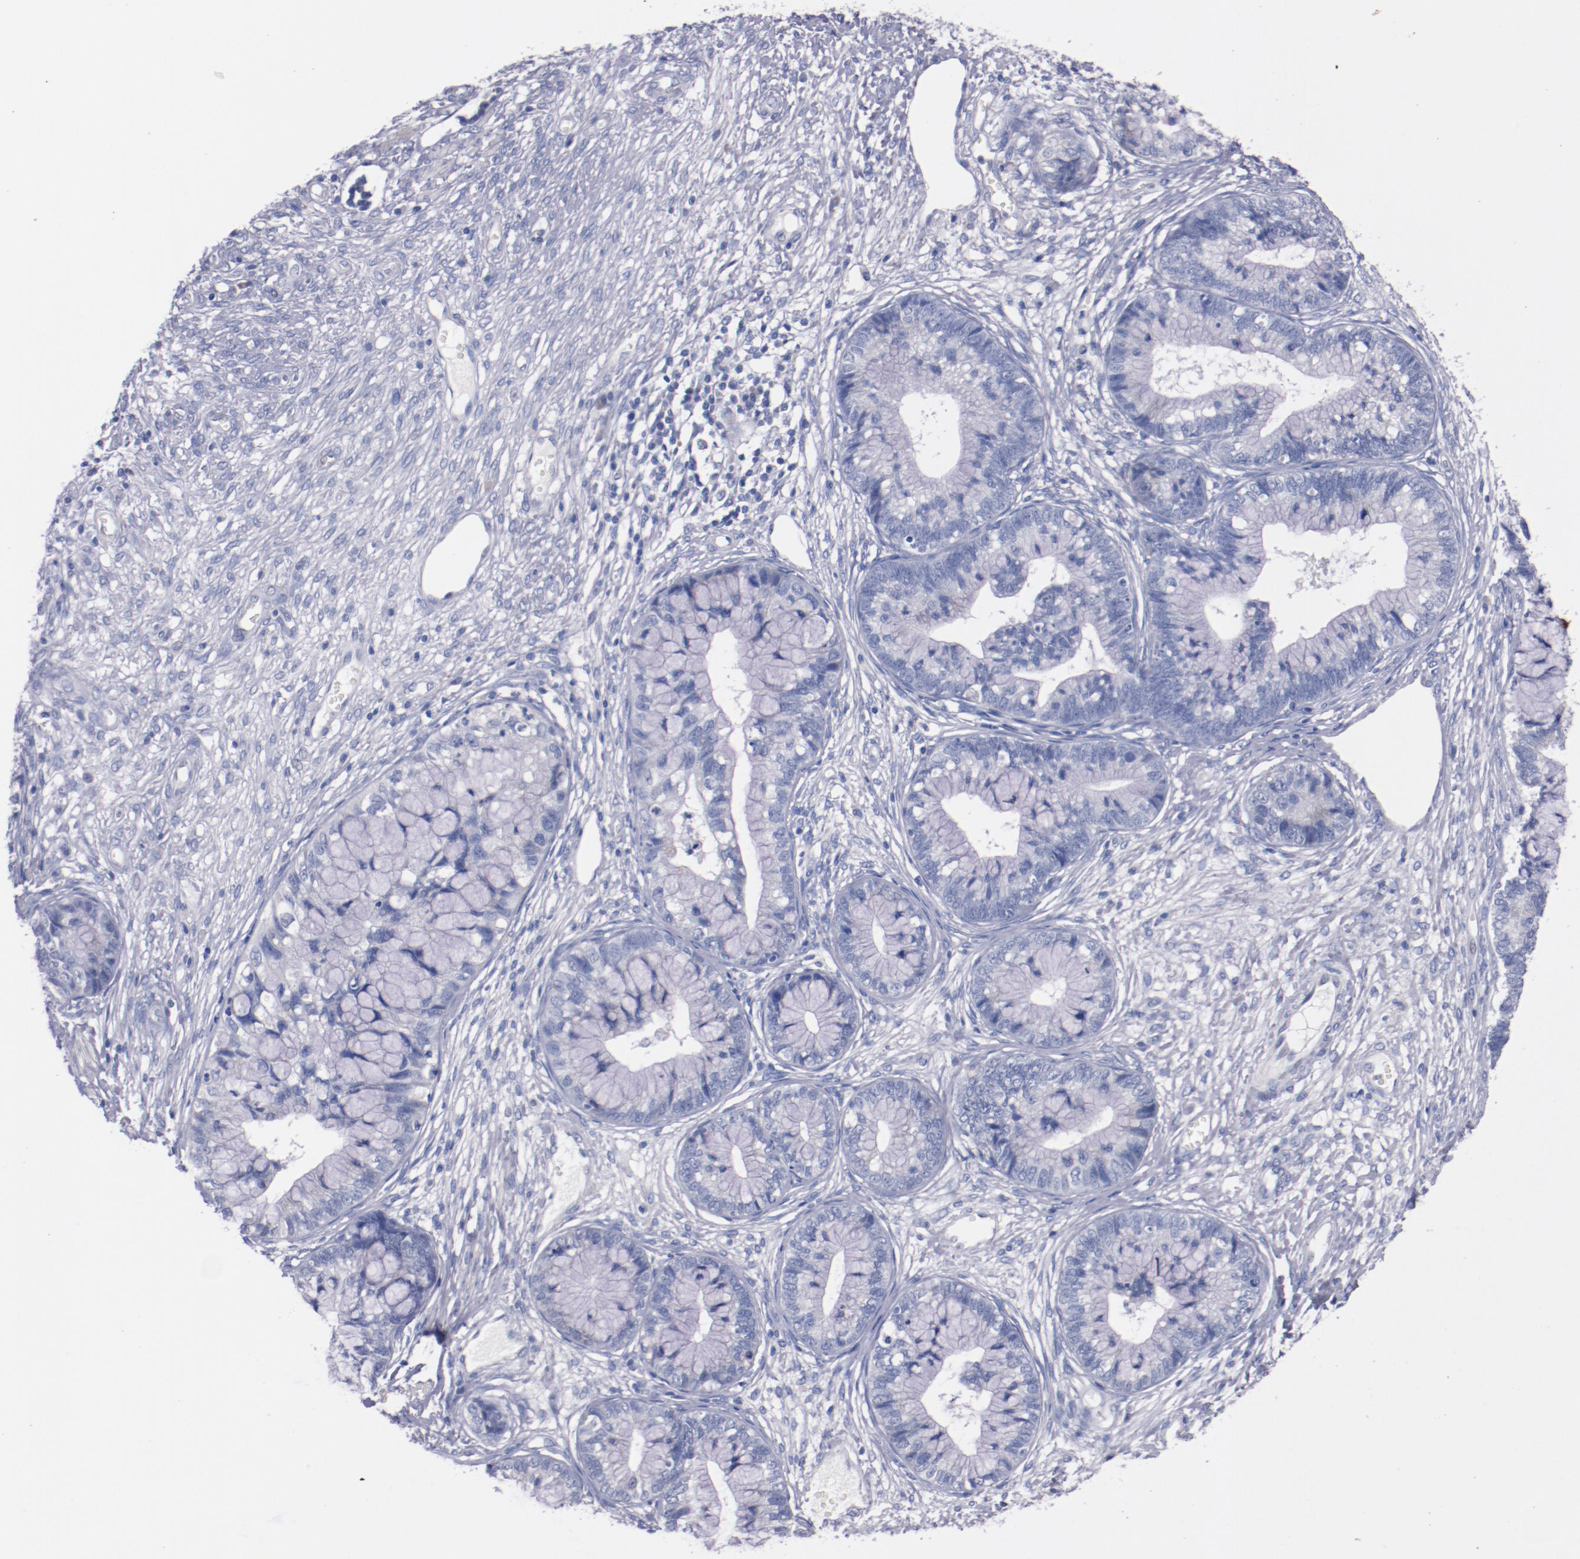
{"staining": {"intensity": "negative", "quantity": "none", "location": "none"}, "tissue": "cervical cancer", "cell_type": "Tumor cells", "image_type": "cancer", "snomed": [{"axis": "morphology", "description": "Adenocarcinoma, NOS"}, {"axis": "topography", "description": "Cervix"}], "caption": "The histopathology image demonstrates no staining of tumor cells in adenocarcinoma (cervical). The staining was performed using DAB (3,3'-diaminobenzidine) to visualize the protein expression in brown, while the nuclei were stained in blue with hematoxylin (Magnification: 20x).", "gene": "CNTNAP2", "patient": {"sex": "female", "age": 44}}